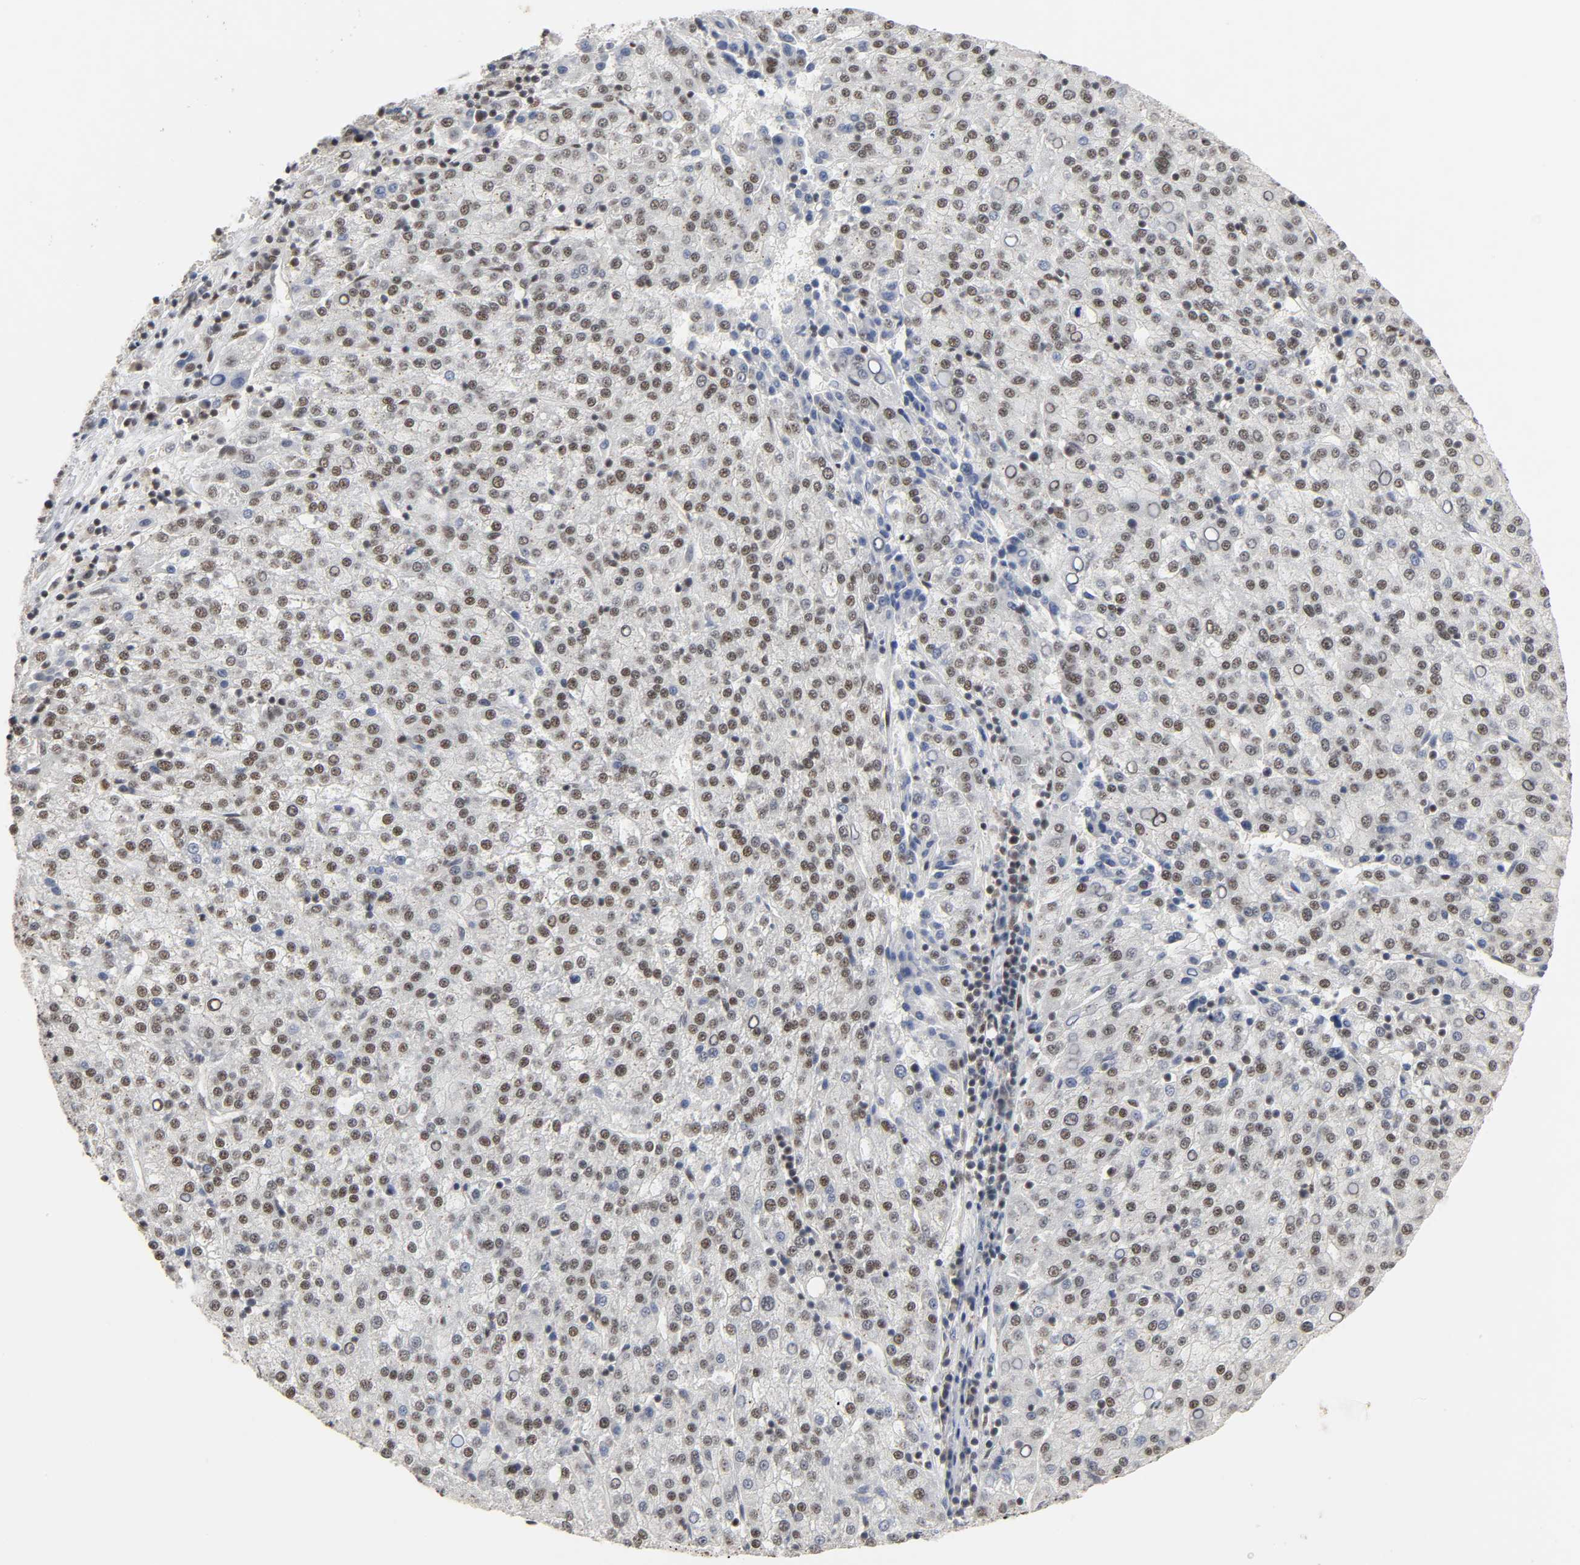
{"staining": {"intensity": "moderate", "quantity": "25%-75%", "location": "nuclear"}, "tissue": "liver cancer", "cell_type": "Tumor cells", "image_type": "cancer", "snomed": [{"axis": "morphology", "description": "Carcinoma, Hepatocellular, NOS"}, {"axis": "topography", "description": "Liver"}], "caption": "Protein analysis of hepatocellular carcinoma (liver) tissue displays moderate nuclear staining in approximately 25%-75% of tumor cells.", "gene": "NCOA6", "patient": {"sex": "female", "age": 58}}